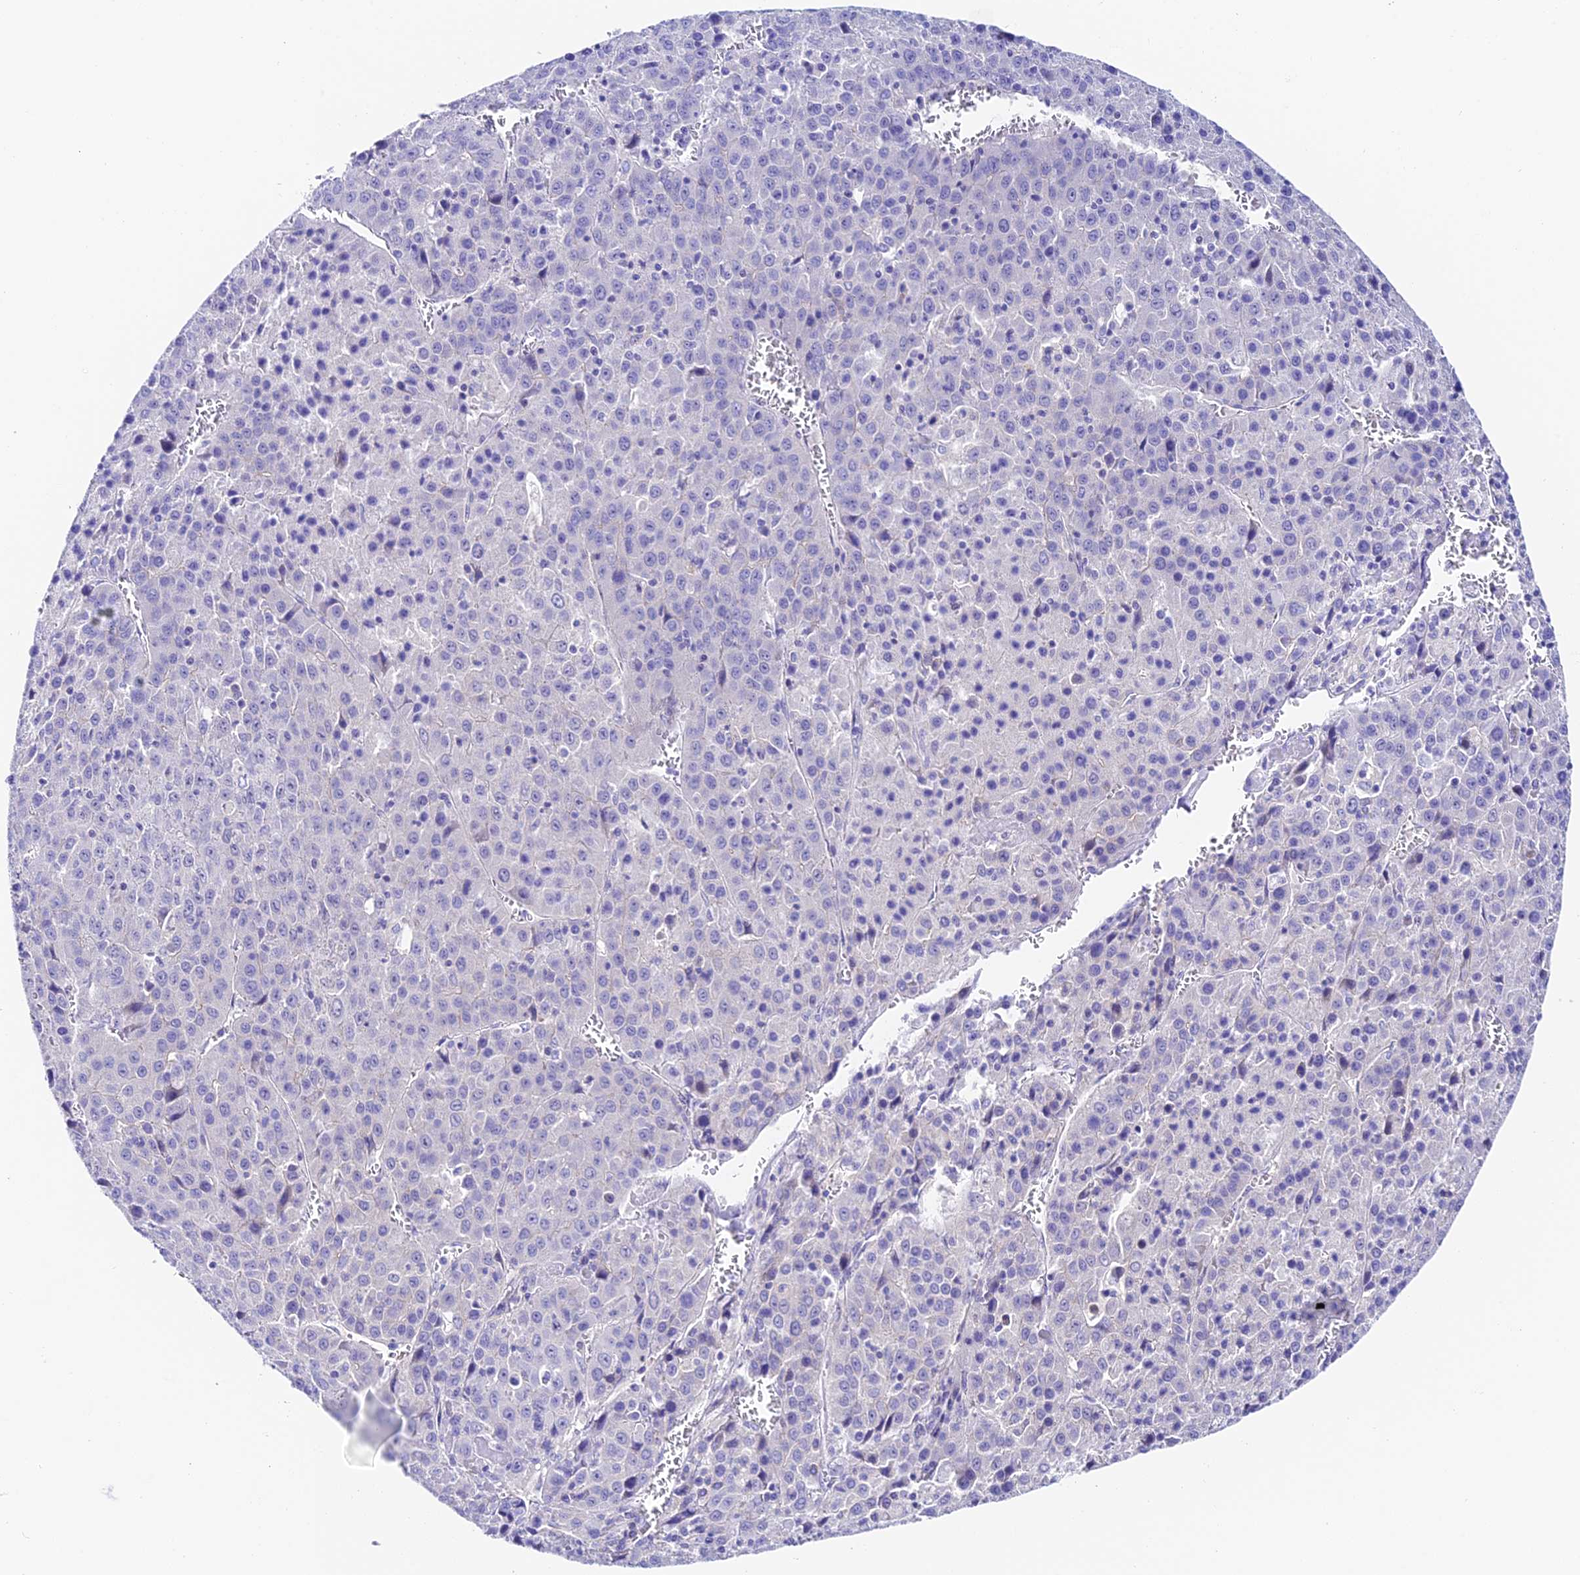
{"staining": {"intensity": "negative", "quantity": "none", "location": "none"}, "tissue": "liver cancer", "cell_type": "Tumor cells", "image_type": "cancer", "snomed": [{"axis": "morphology", "description": "Carcinoma, Hepatocellular, NOS"}, {"axis": "topography", "description": "Liver"}], "caption": "Immunohistochemical staining of liver hepatocellular carcinoma demonstrates no significant expression in tumor cells.", "gene": "DUSP29", "patient": {"sex": "female", "age": 53}}